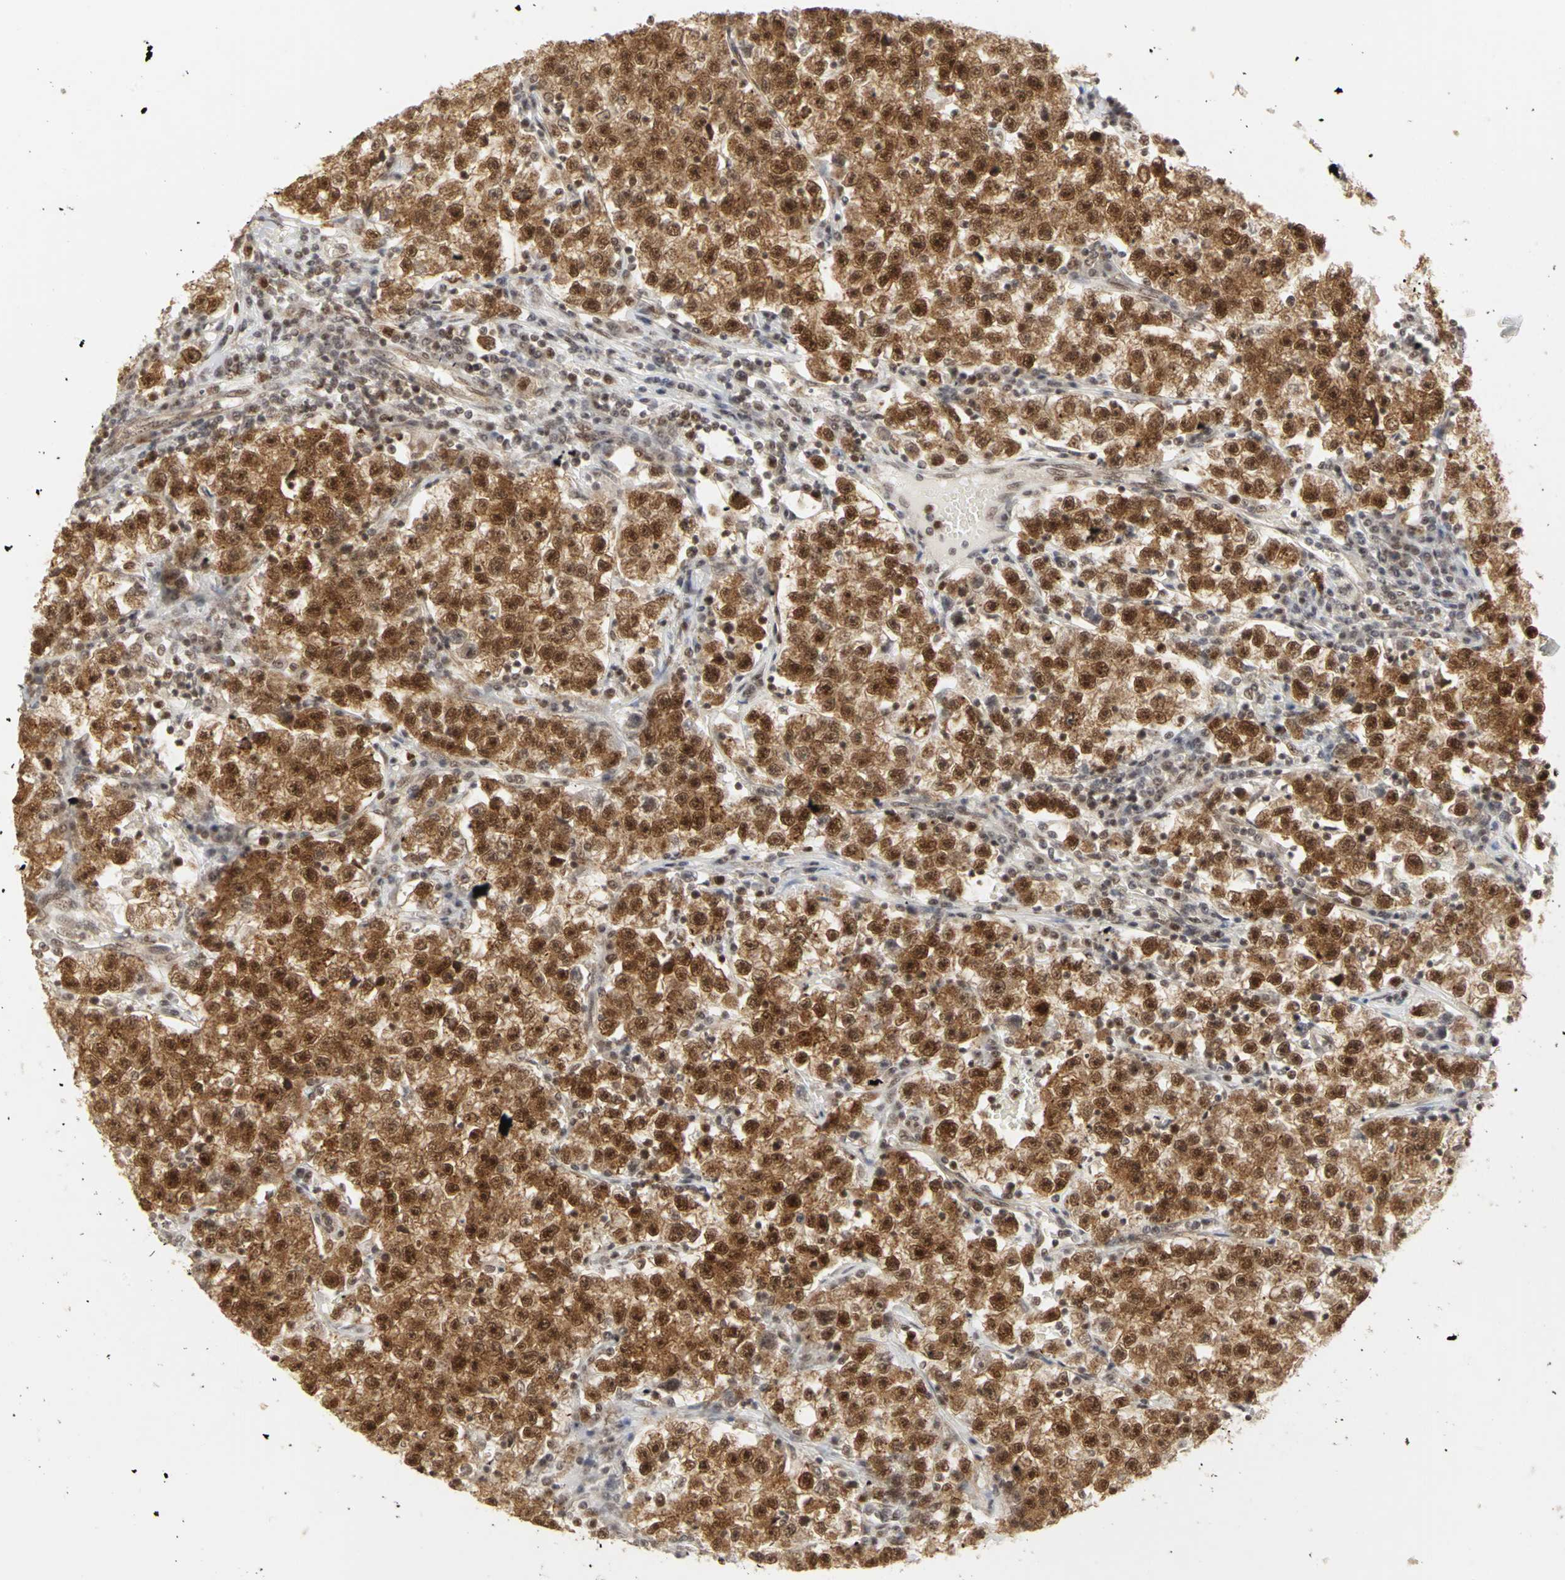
{"staining": {"intensity": "strong", "quantity": ">75%", "location": "cytoplasmic/membranous,nuclear"}, "tissue": "testis cancer", "cell_type": "Tumor cells", "image_type": "cancer", "snomed": [{"axis": "morphology", "description": "Seminoma, NOS"}, {"axis": "topography", "description": "Testis"}], "caption": "Protein staining of seminoma (testis) tissue displays strong cytoplasmic/membranous and nuclear staining in about >75% of tumor cells.", "gene": "CSNK2B", "patient": {"sex": "male", "age": 22}}